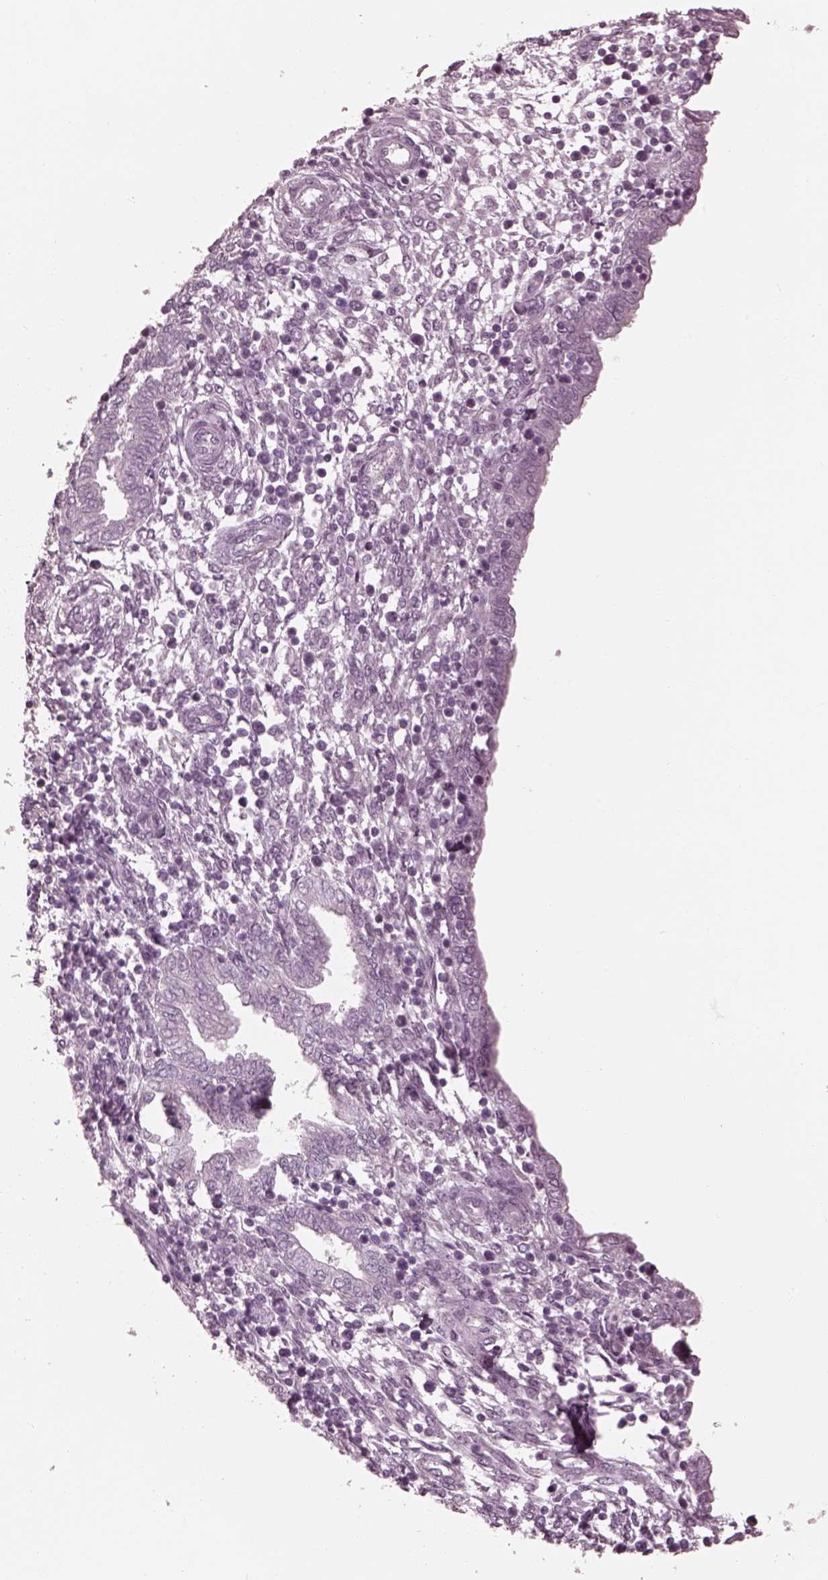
{"staining": {"intensity": "negative", "quantity": "none", "location": "none"}, "tissue": "endometrium", "cell_type": "Cells in endometrial stroma", "image_type": "normal", "snomed": [{"axis": "morphology", "description": "Normal tissue, NOS"}, {"axis": "topography", "description": "Endometrium"}], "caption": "Immunohistochemical staining of benign endometrium demonstrates no significant positivity in cells in endometrial stroma. (DAB (3,3'-diaminobenzidine) immunohistochemistry, high magnification).", "gene": "KRTAP24", "patient": {"sex": "female", "age": 42}}